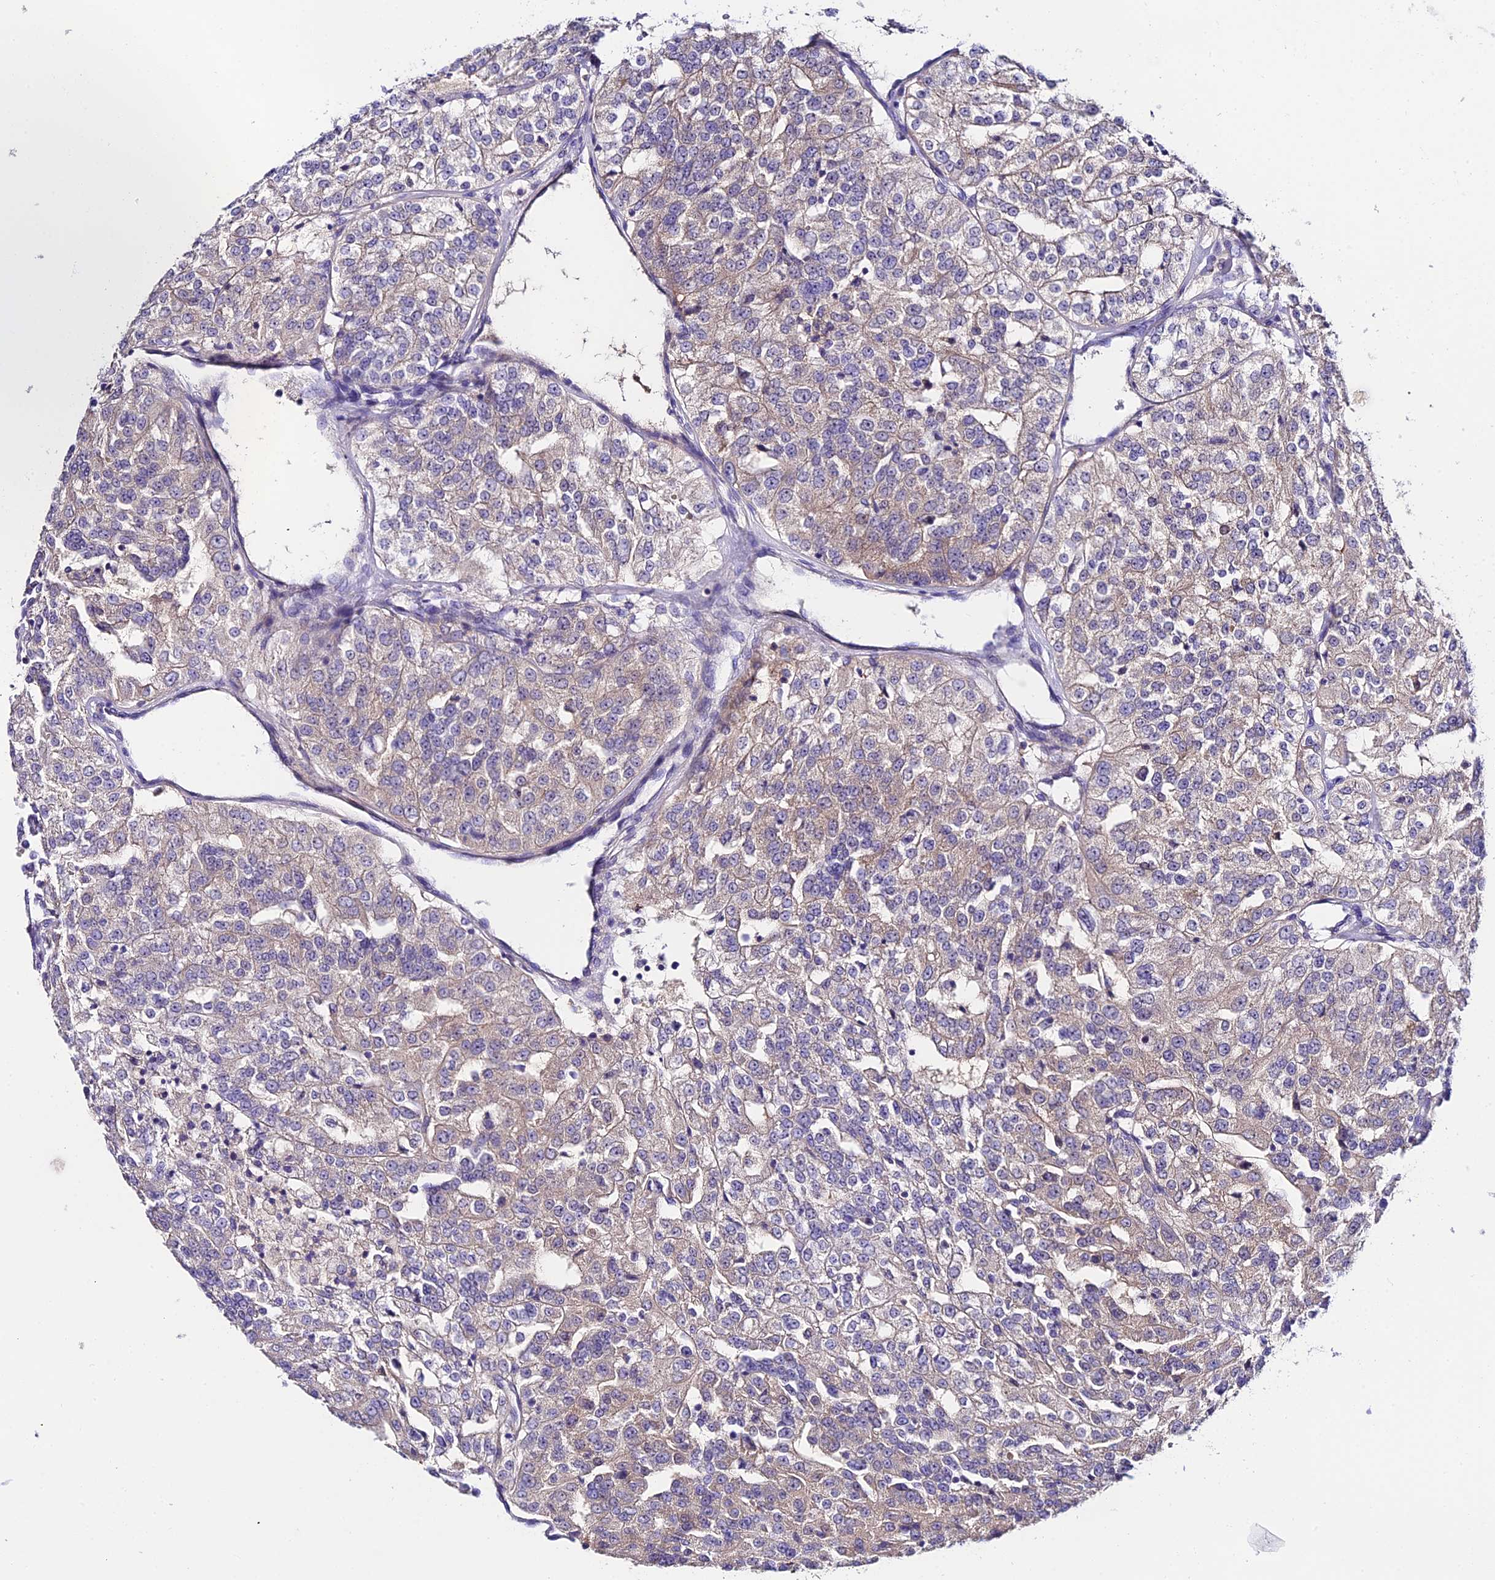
{"staining": {"intensity": "weak", "quantity": "25%-75%", "location": "cytoplasmic/membranous"}, "tissue": "renal cancer", "cell_type": "Tumor cells", "image_type": "cancer", "snomed": [{"axis": "morphology", "description": "Adenocarcinoma, NOS"}, {"axis": "topography", "description": "Kidney"}], "caption": "A histopathology image of human renal cancer stained for a protein exhibits weak cytoplasmic/membranous brown staining in tumor cells.", "gene": "DUSP29", "patient": {"sex": "female", "age": 63}}